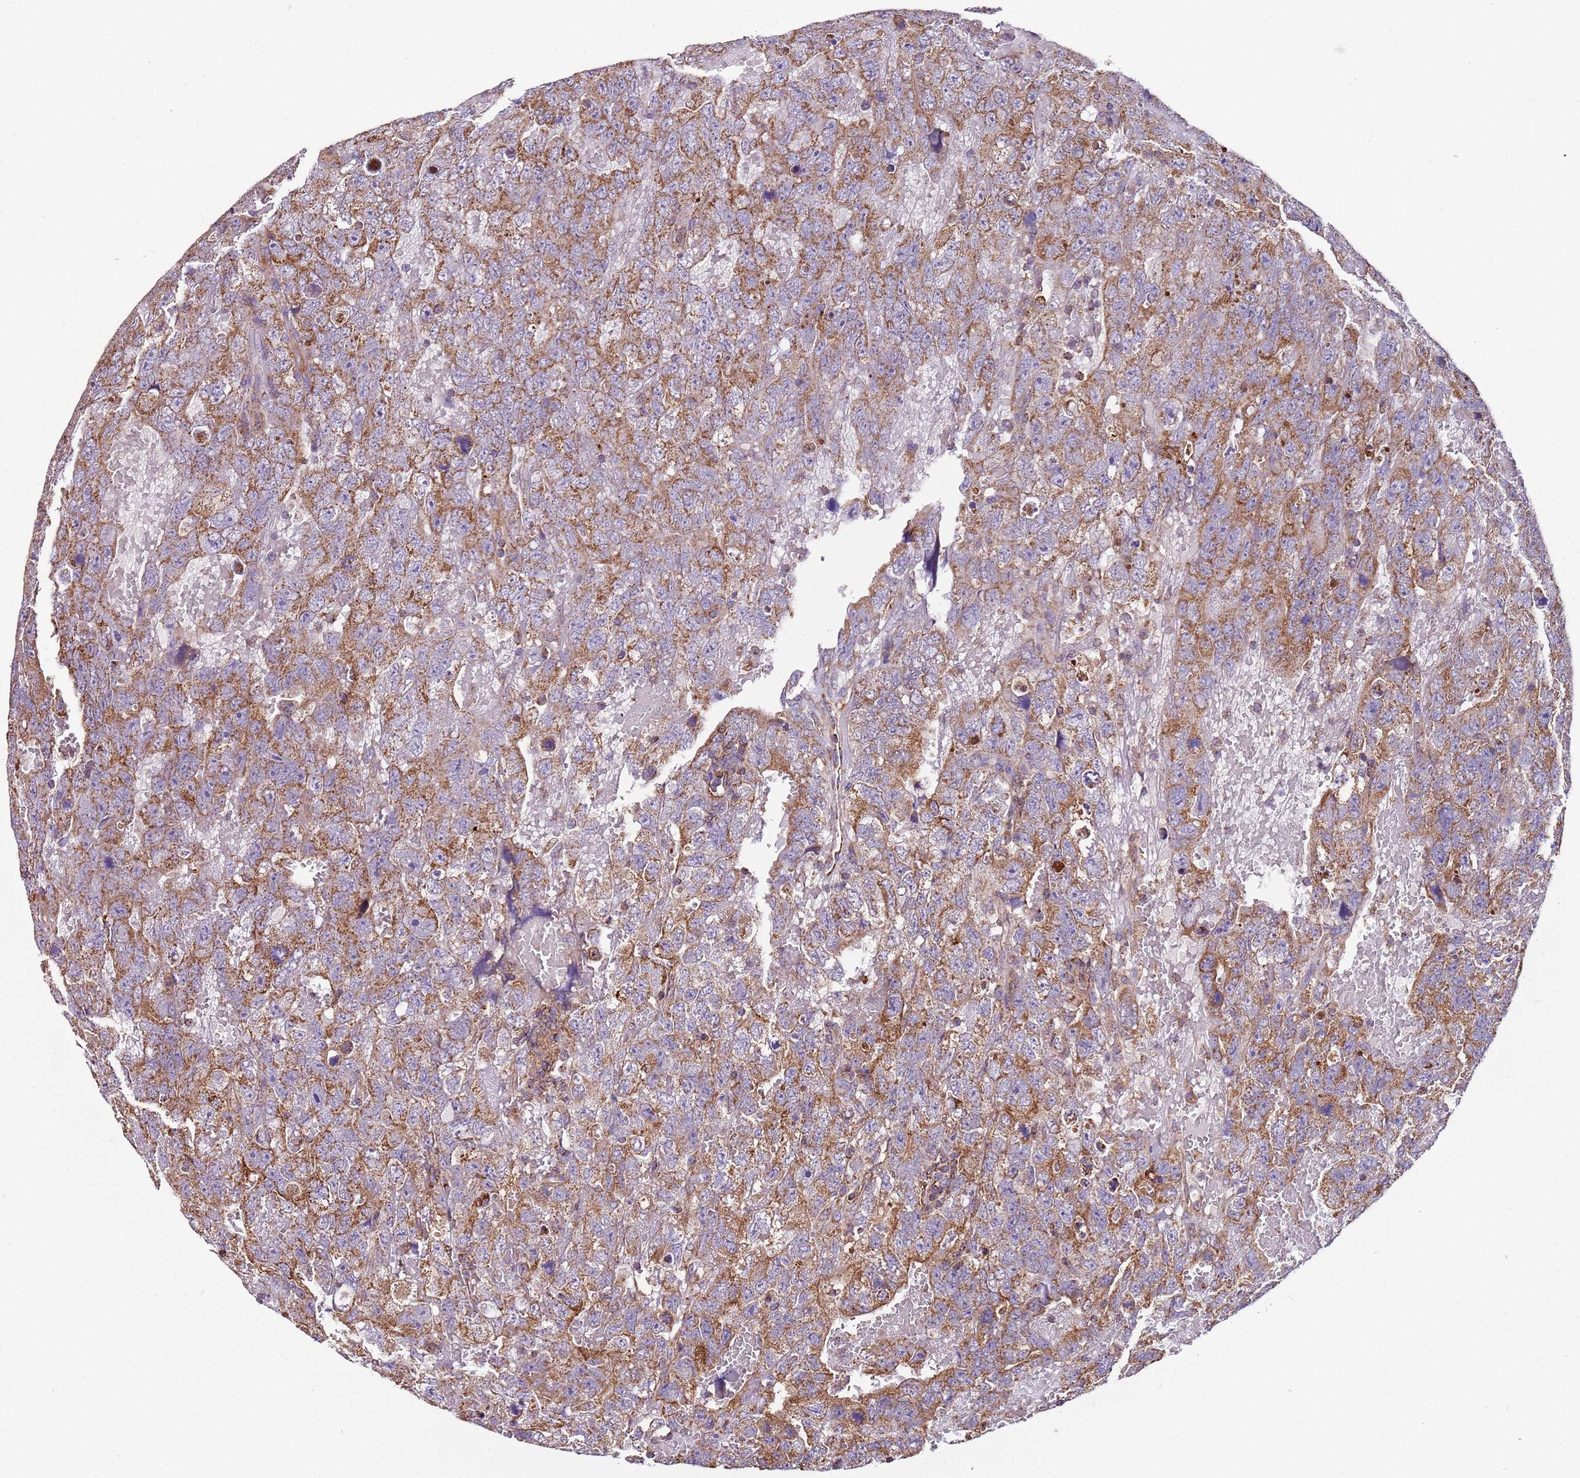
{"staining": {"intensity": "moderate", "quantity": ">75%", "location": "cytoplasmic/membranous"}, "tissue": "testis cancer", "cell_type": "Tumor cells", "image_type": "cancer", "snomed": [{"axis": "morphology", "description": "Carcinoma, Embryonal, NOS"}, {"axis": "topography", "description": "Testis"}], "caption": "A medium amount of moderate cytoplasmic/membranous positivity is appreciated in about >75% of tumor cells in testis cancer tissue.", "gene": "RMND5A", "patient": {"sex": "male", "age": 45}}